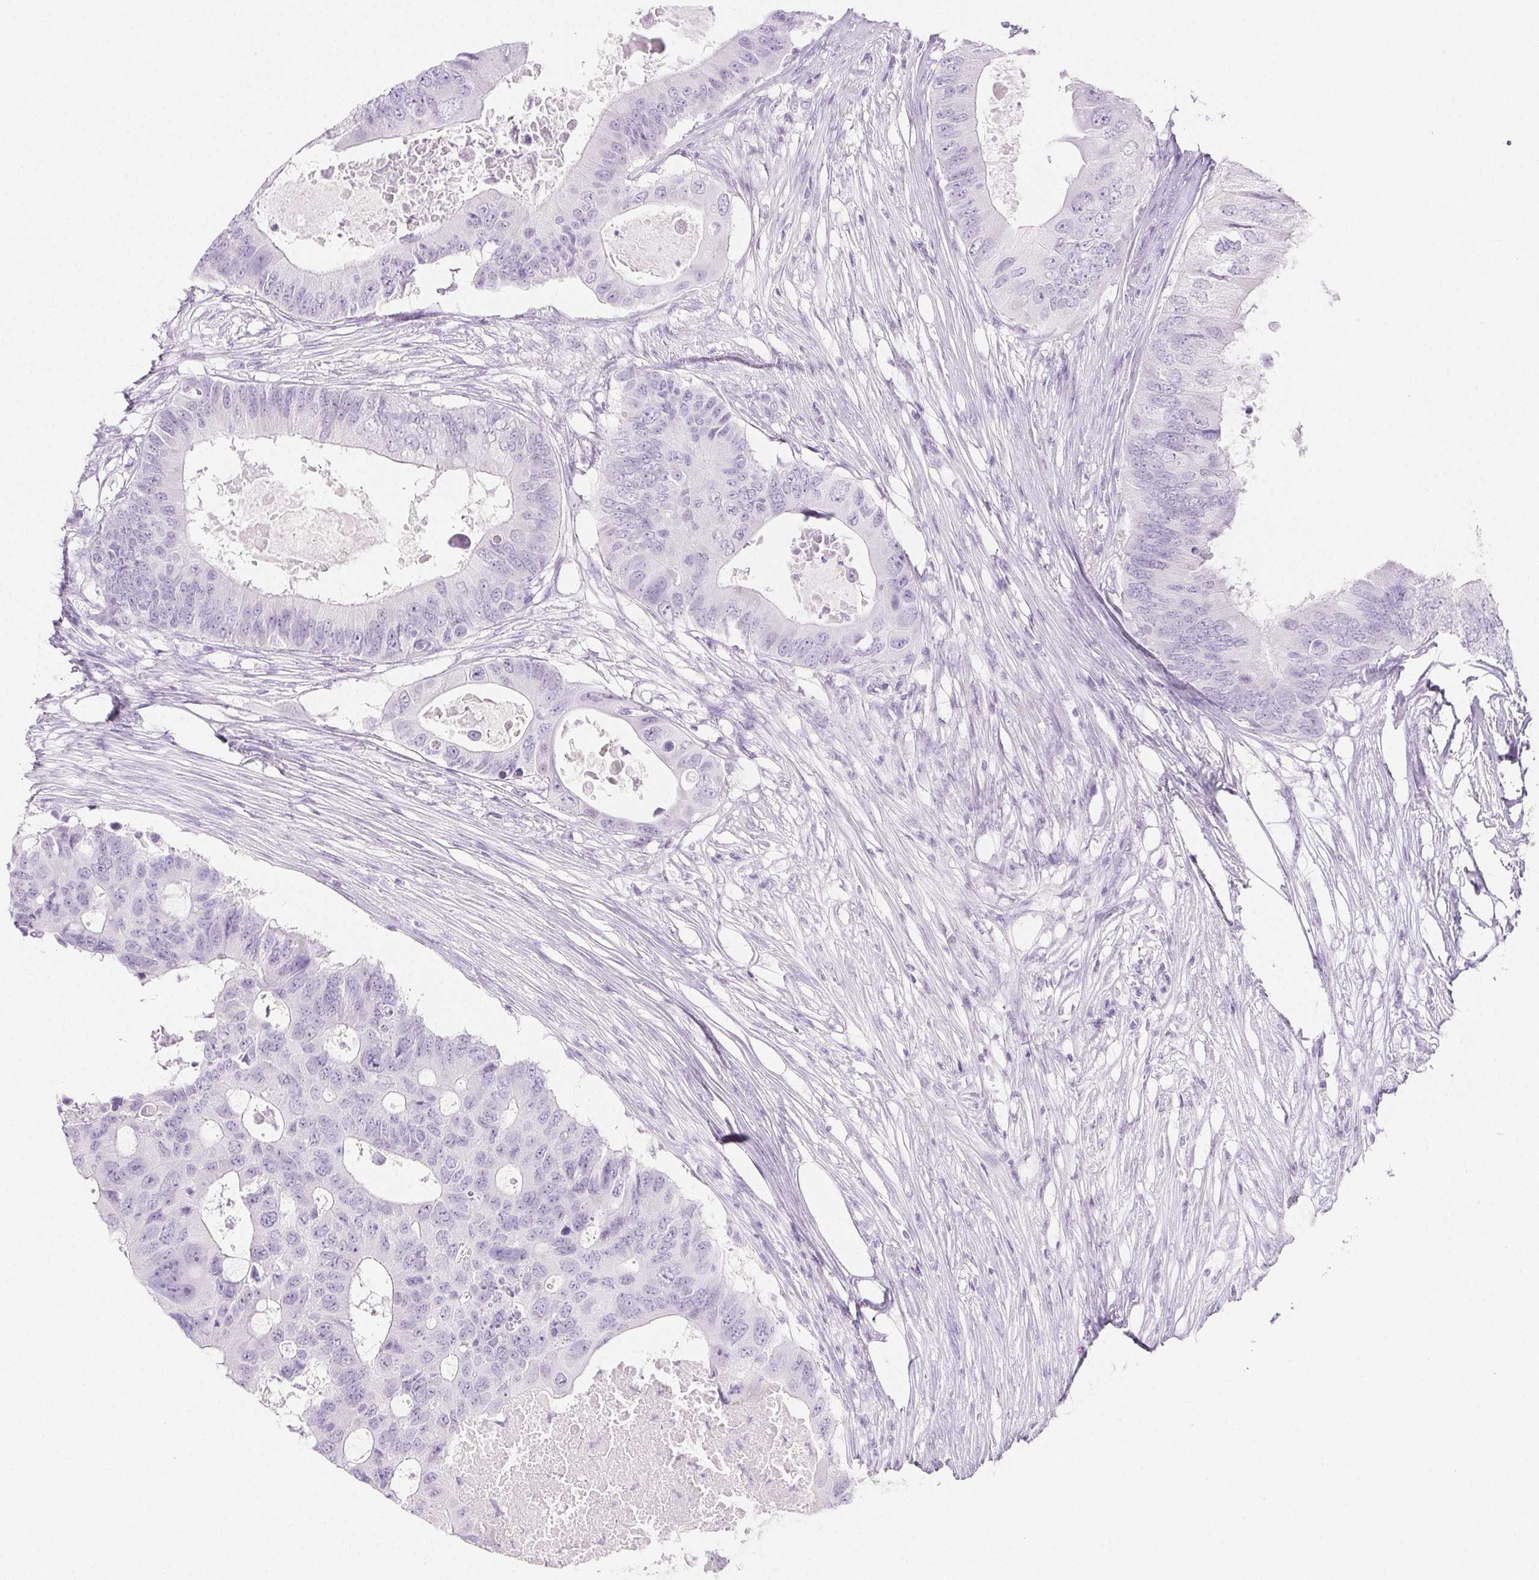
{"staining": {"intensity": "negative", "quantity": "none", "location": "none"}, "tissue": "colorectal cancer", "cell_type": "Tumor cells", "image_type": "cancer", "snomed": [{"axis": "morphology", "description": "Adenocarcinoma, NOS"}, {"axis": "topography", "description": "Colon"}], "caption": "This is an immunohistochemistry (IHC) histopathology image of human colorectal cancer. There is no positivity in tumor cells.", "gene": "PI3", "patient": {"sex": "male", "age": 71}}